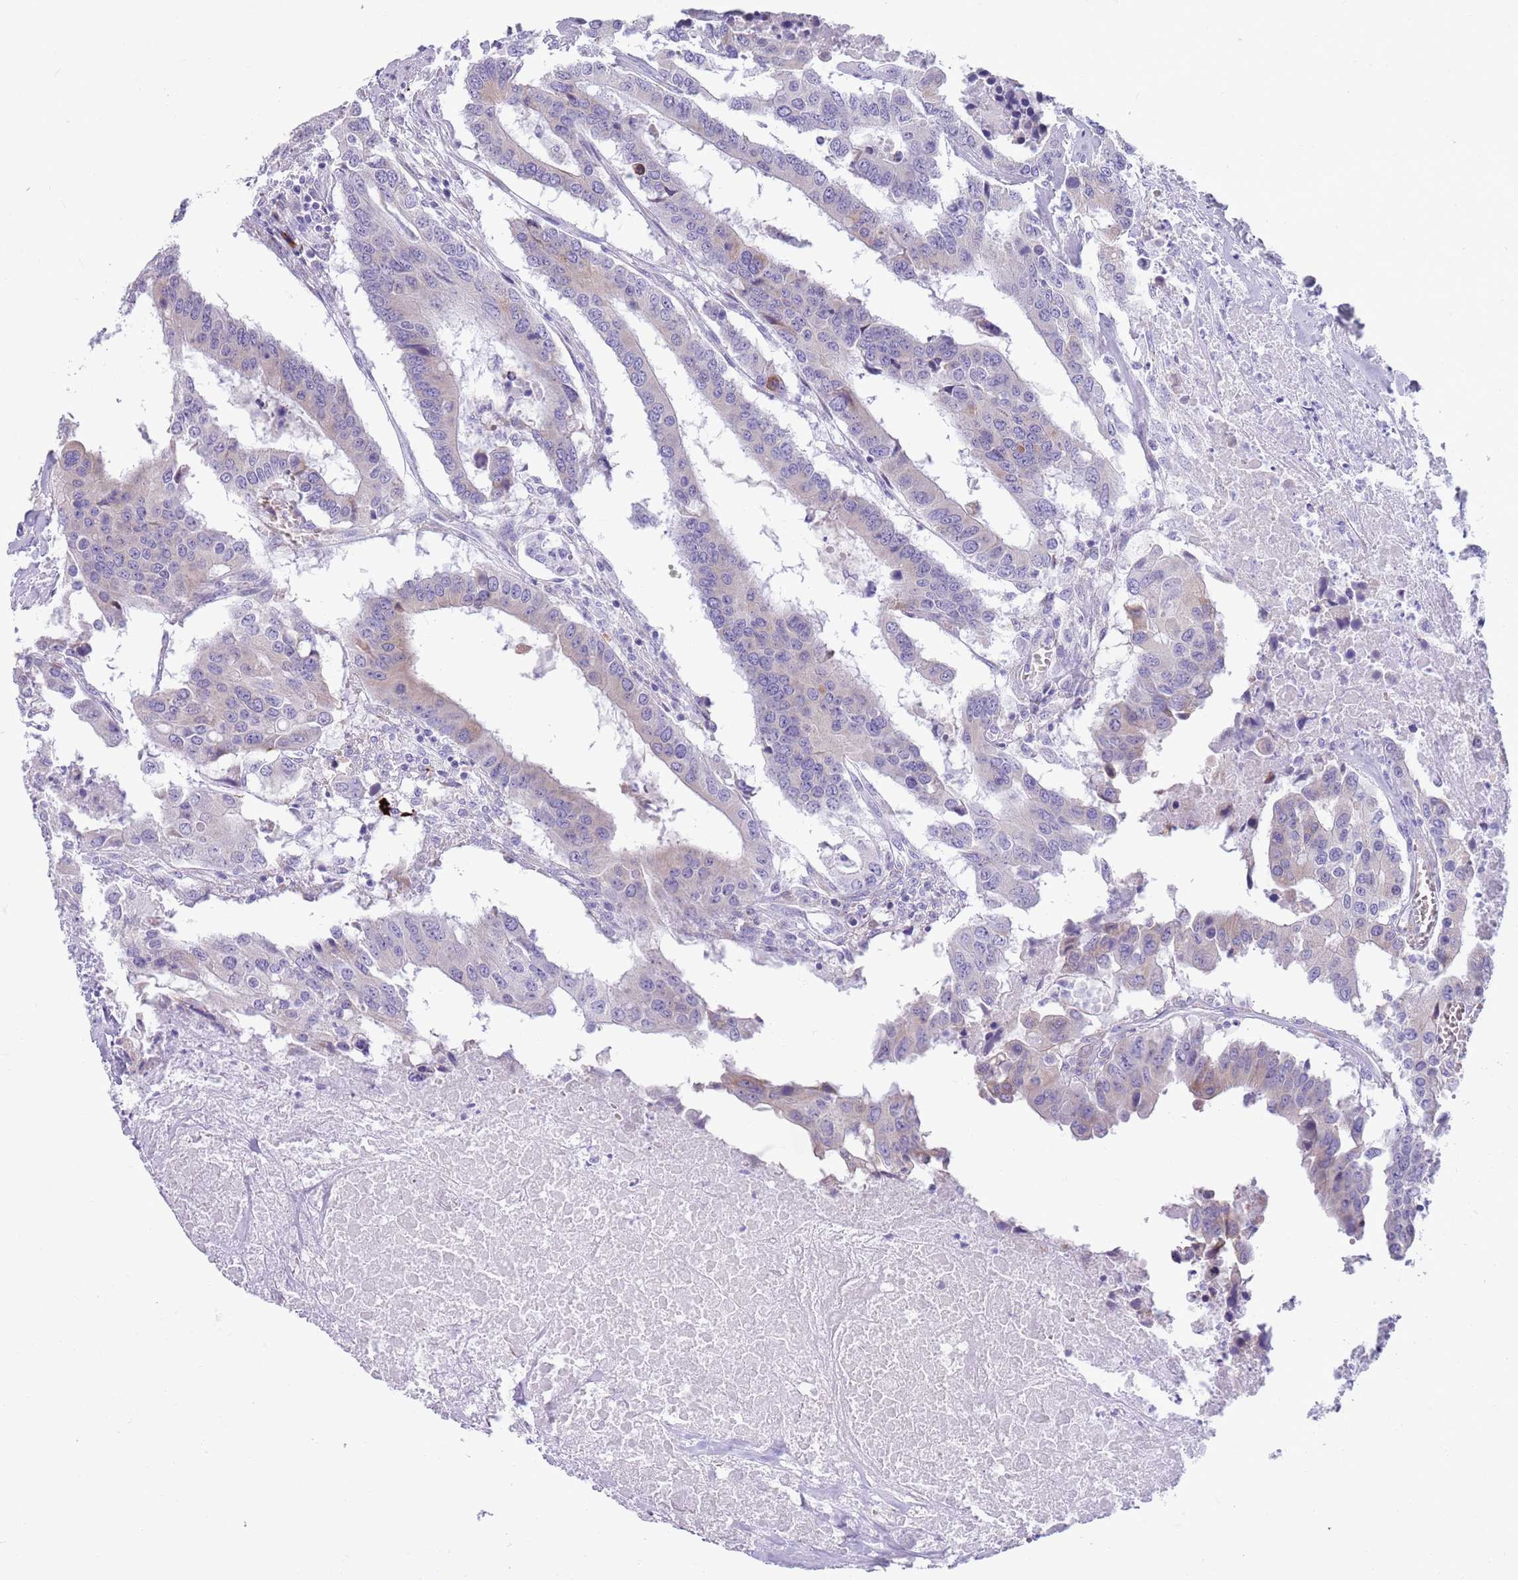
{"staining": {"intensity": "negative", "quantity": "none", "location": "none"}, "tissue": "colorectal cancer", "cell_type": "Tumor cells", "image_type": "cancer", "snomed": [{"axis": "morphology", "description": "Adenocarcinoma, NOS"}, {"axis": "topography", "description": "Colon"}], "caption": "Immunohistochemistry of colorectal cancer displays no positivity in tumor cells.", "gene": "LY6G5B", "patient": {"sex": "male", "age": 77}}